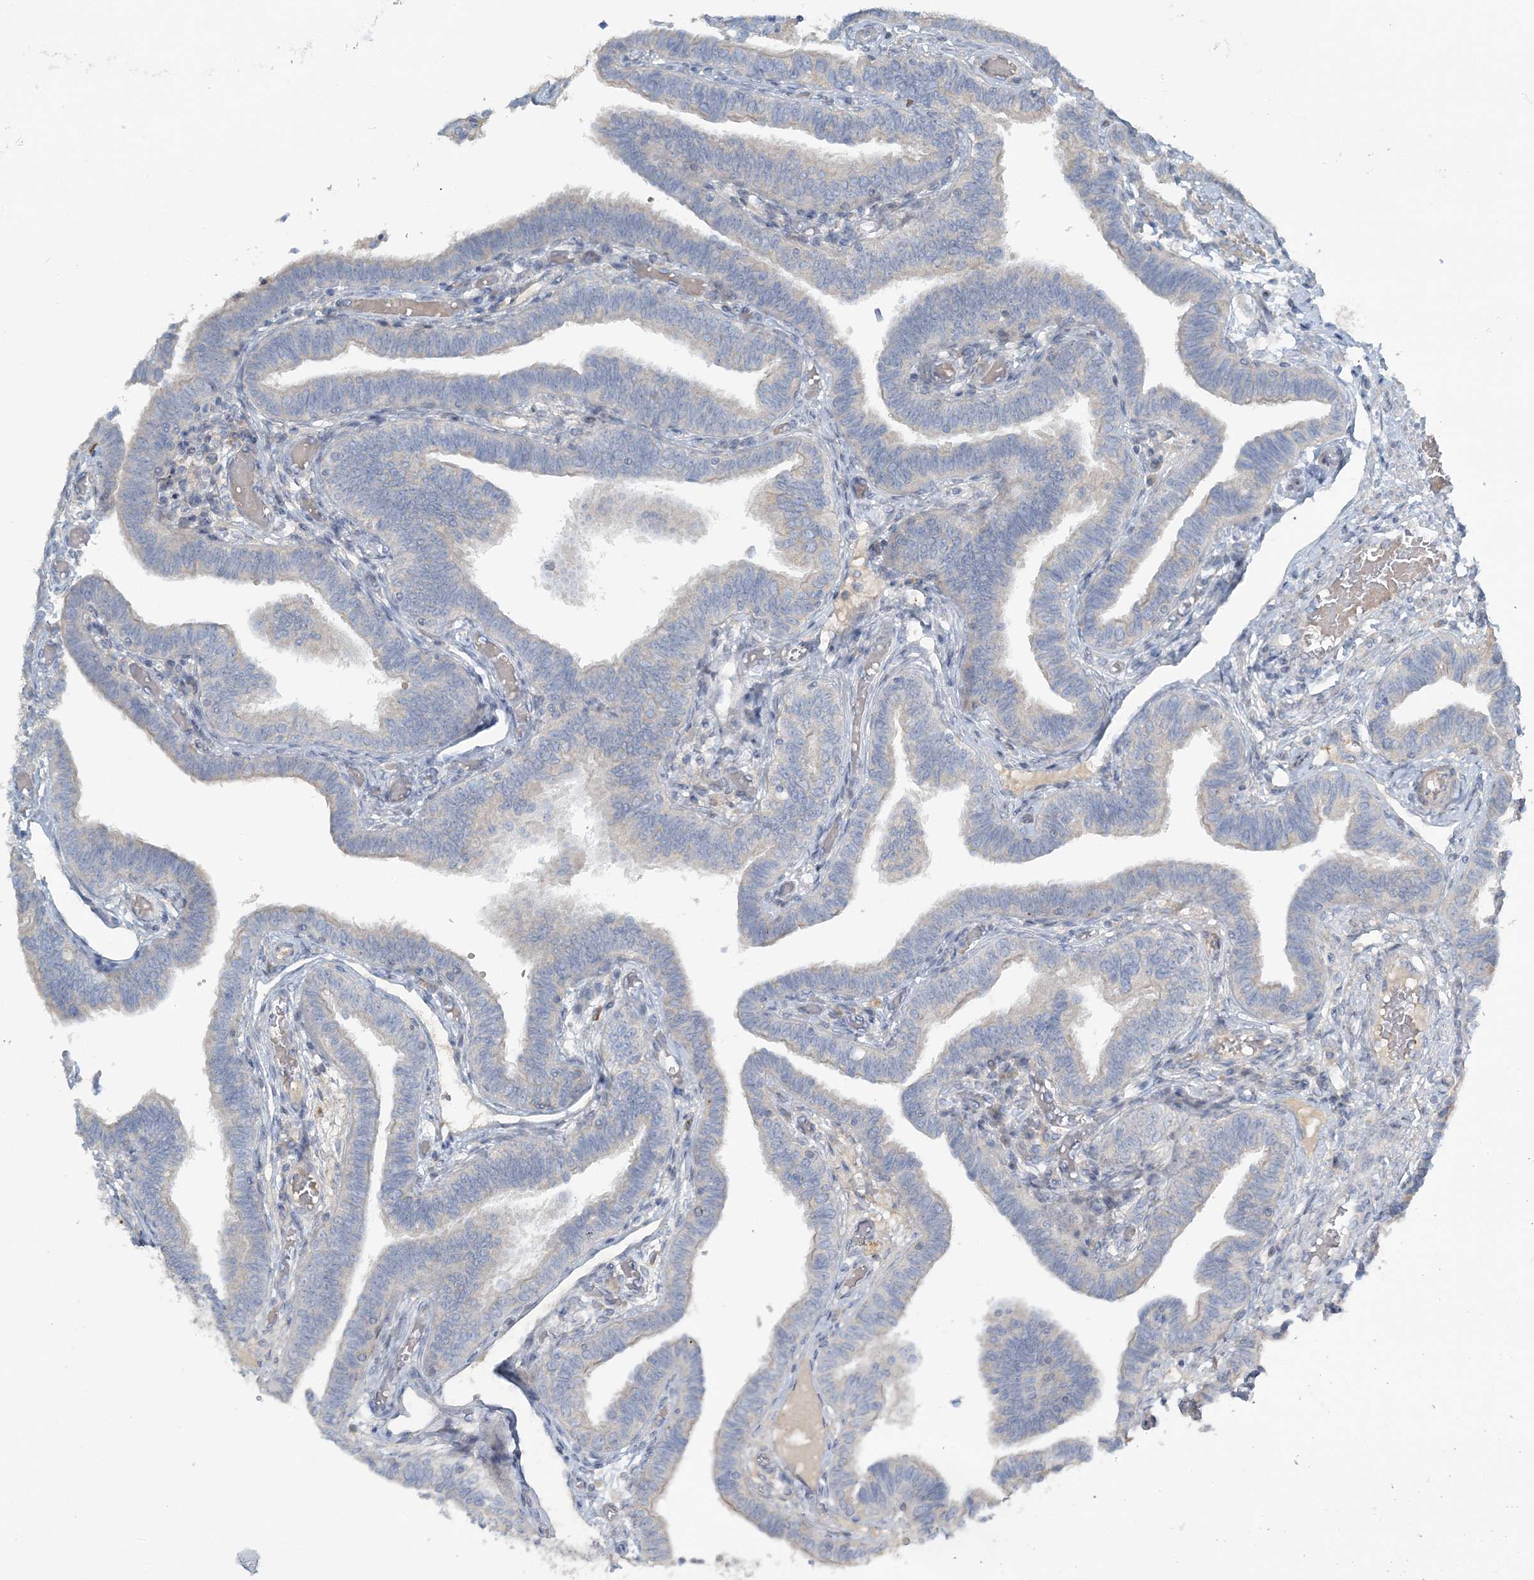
{"staining": {"intensity": "negative", "quantity": "none", "location": "none"}, "tissue": "fallopian tube", "cell_type": "Glandular cells", "image_type": "normal", "snomed": [{"axis": "morphology", "description": "Normal tissue, NOS"}, {"axis": "topography", "description": "Fallopian tube"}], "caption": "Immunohistochemistry of normal fallopian tube displays no expression in glandular cells.", "gene": "SLC4A10", "patient": {"sex": "female", "age": 39}}